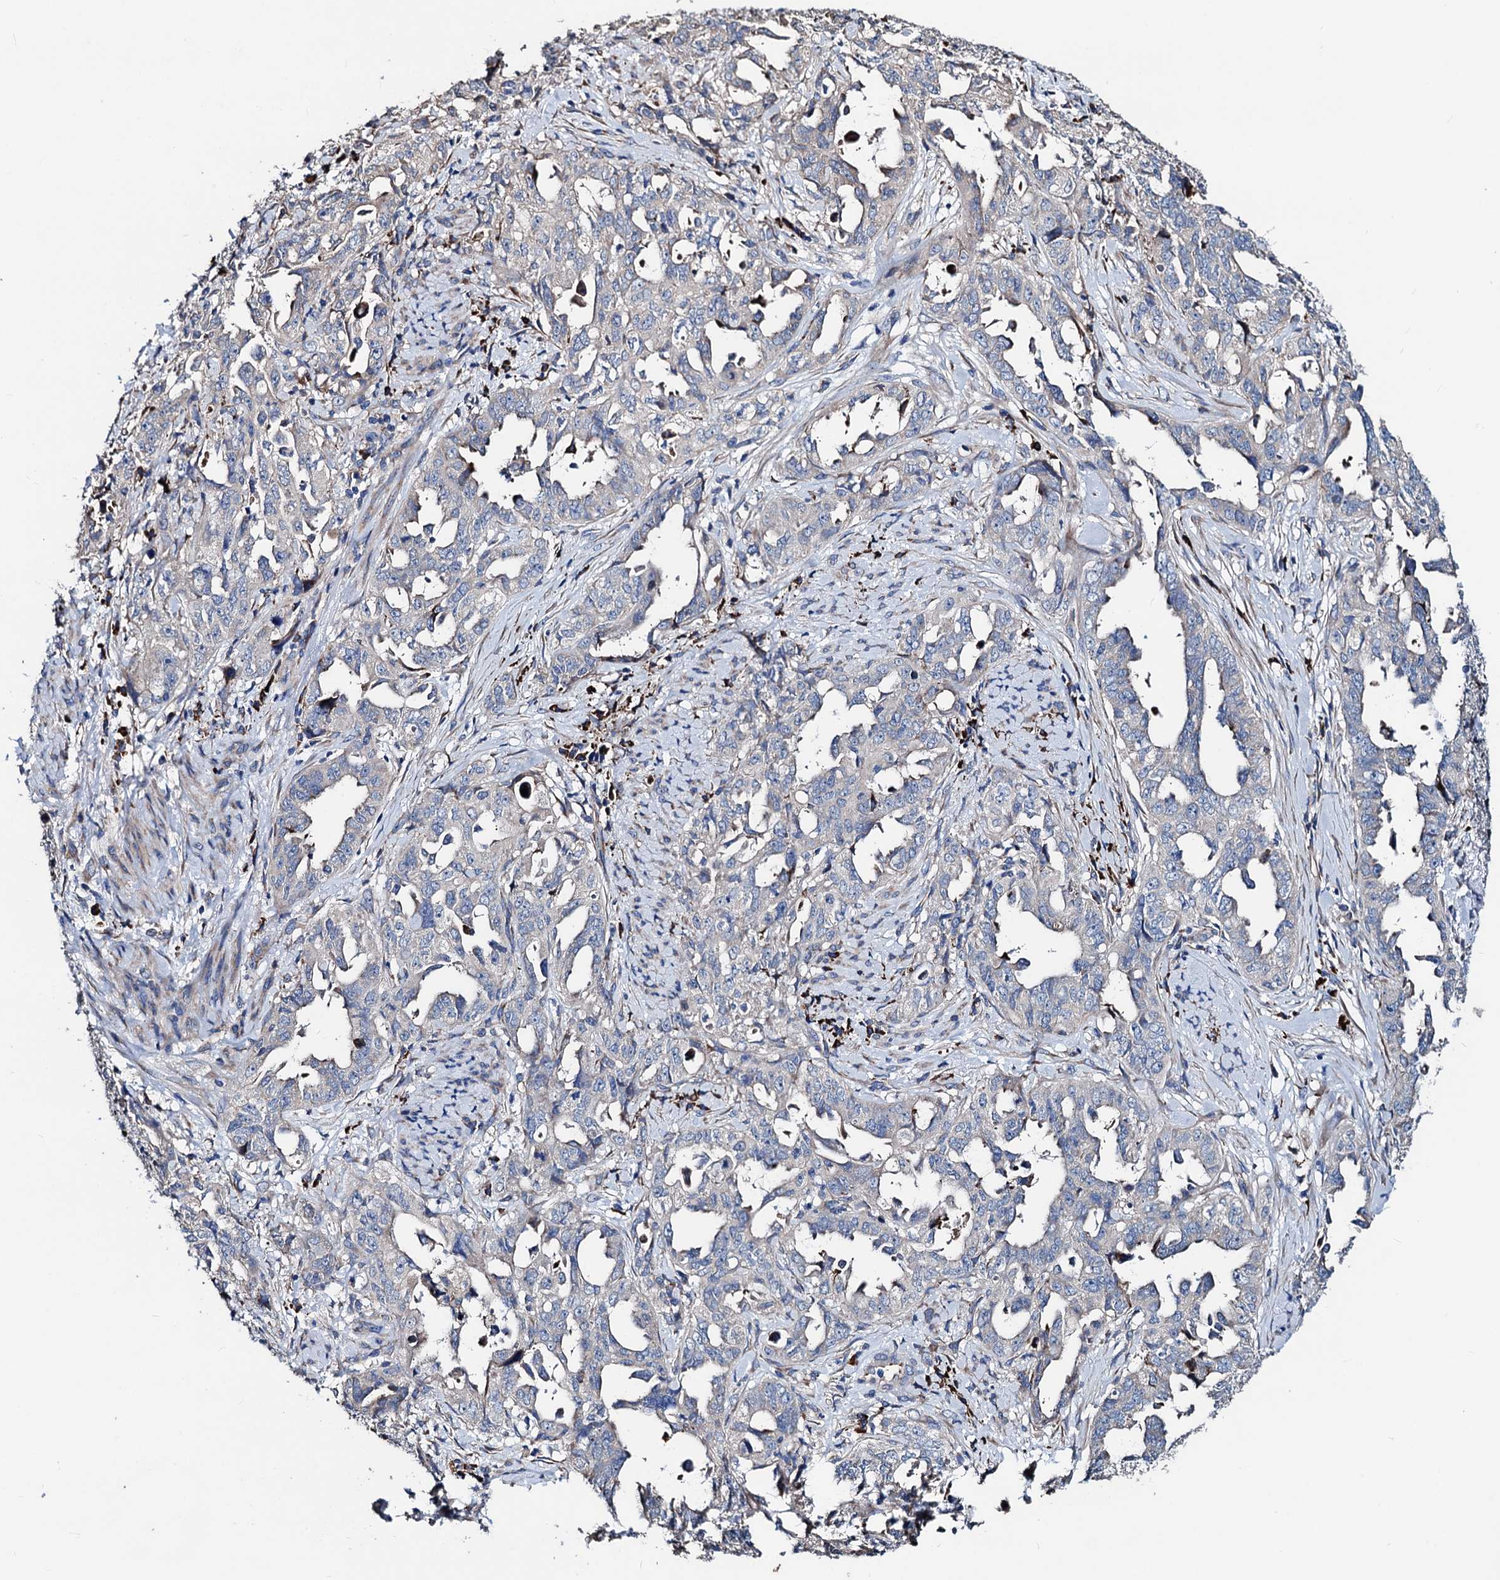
{"staining": {"intensity": "moderate", "quantity": "<25%", "location": "cytoplasmic/membranous"}, "tissue": "endometrial cancer", "cell_type": "Tumor cells", "image_type": "cancer", "snomed": [{"axis": "morphology", "description": "Adenocarcinoma, NOS"}, {"axis": "topography", "description": "Endometrium"}], "caption": "About <25% of tumor cells in endometrial cancer demonstrate moderate cytoplasmic/membranous protein positivity as visualized by brown immunohistochemical staining.", "gene": "AKAP11", "patient": {"sex": "female", "age": 65}}